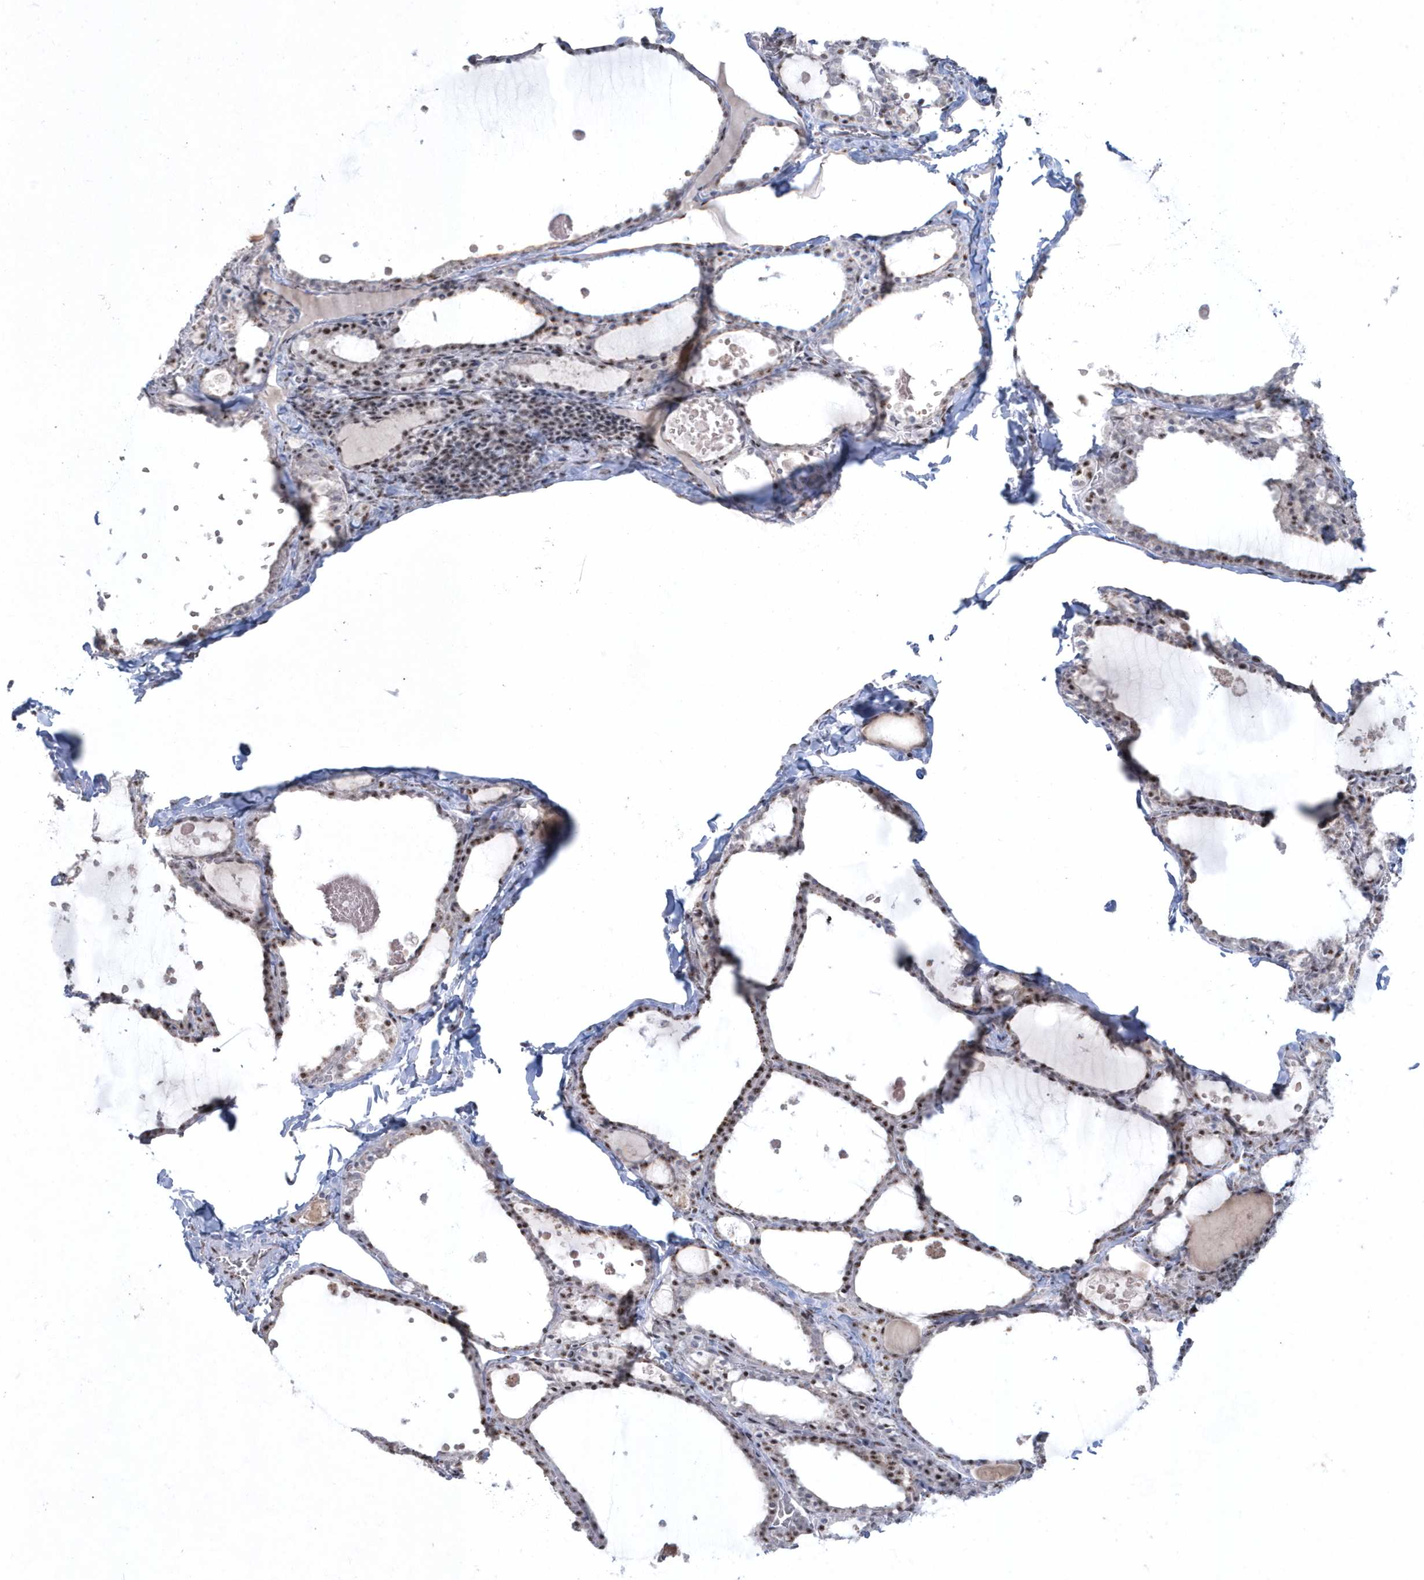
{"staining": {"intensity": "moderate", "quantity": ">75%", "location": "nuclear"}, "tissue": "thyroid gland", "cell_type": "Glandular cells", "image_type": "normal", "snomed": [{"axis": "morphology", "description": "Normal tissue, NOS"}, {"axis": "topography", "description": "Thyroid gland"}], "caption": "Glandular cells display medium levels of moderate nuclear expression in approximately >75% of cells in benign human thyroid gland.", "gene": "KDM6B", "patient": {"sex": "male", "age": 56}}